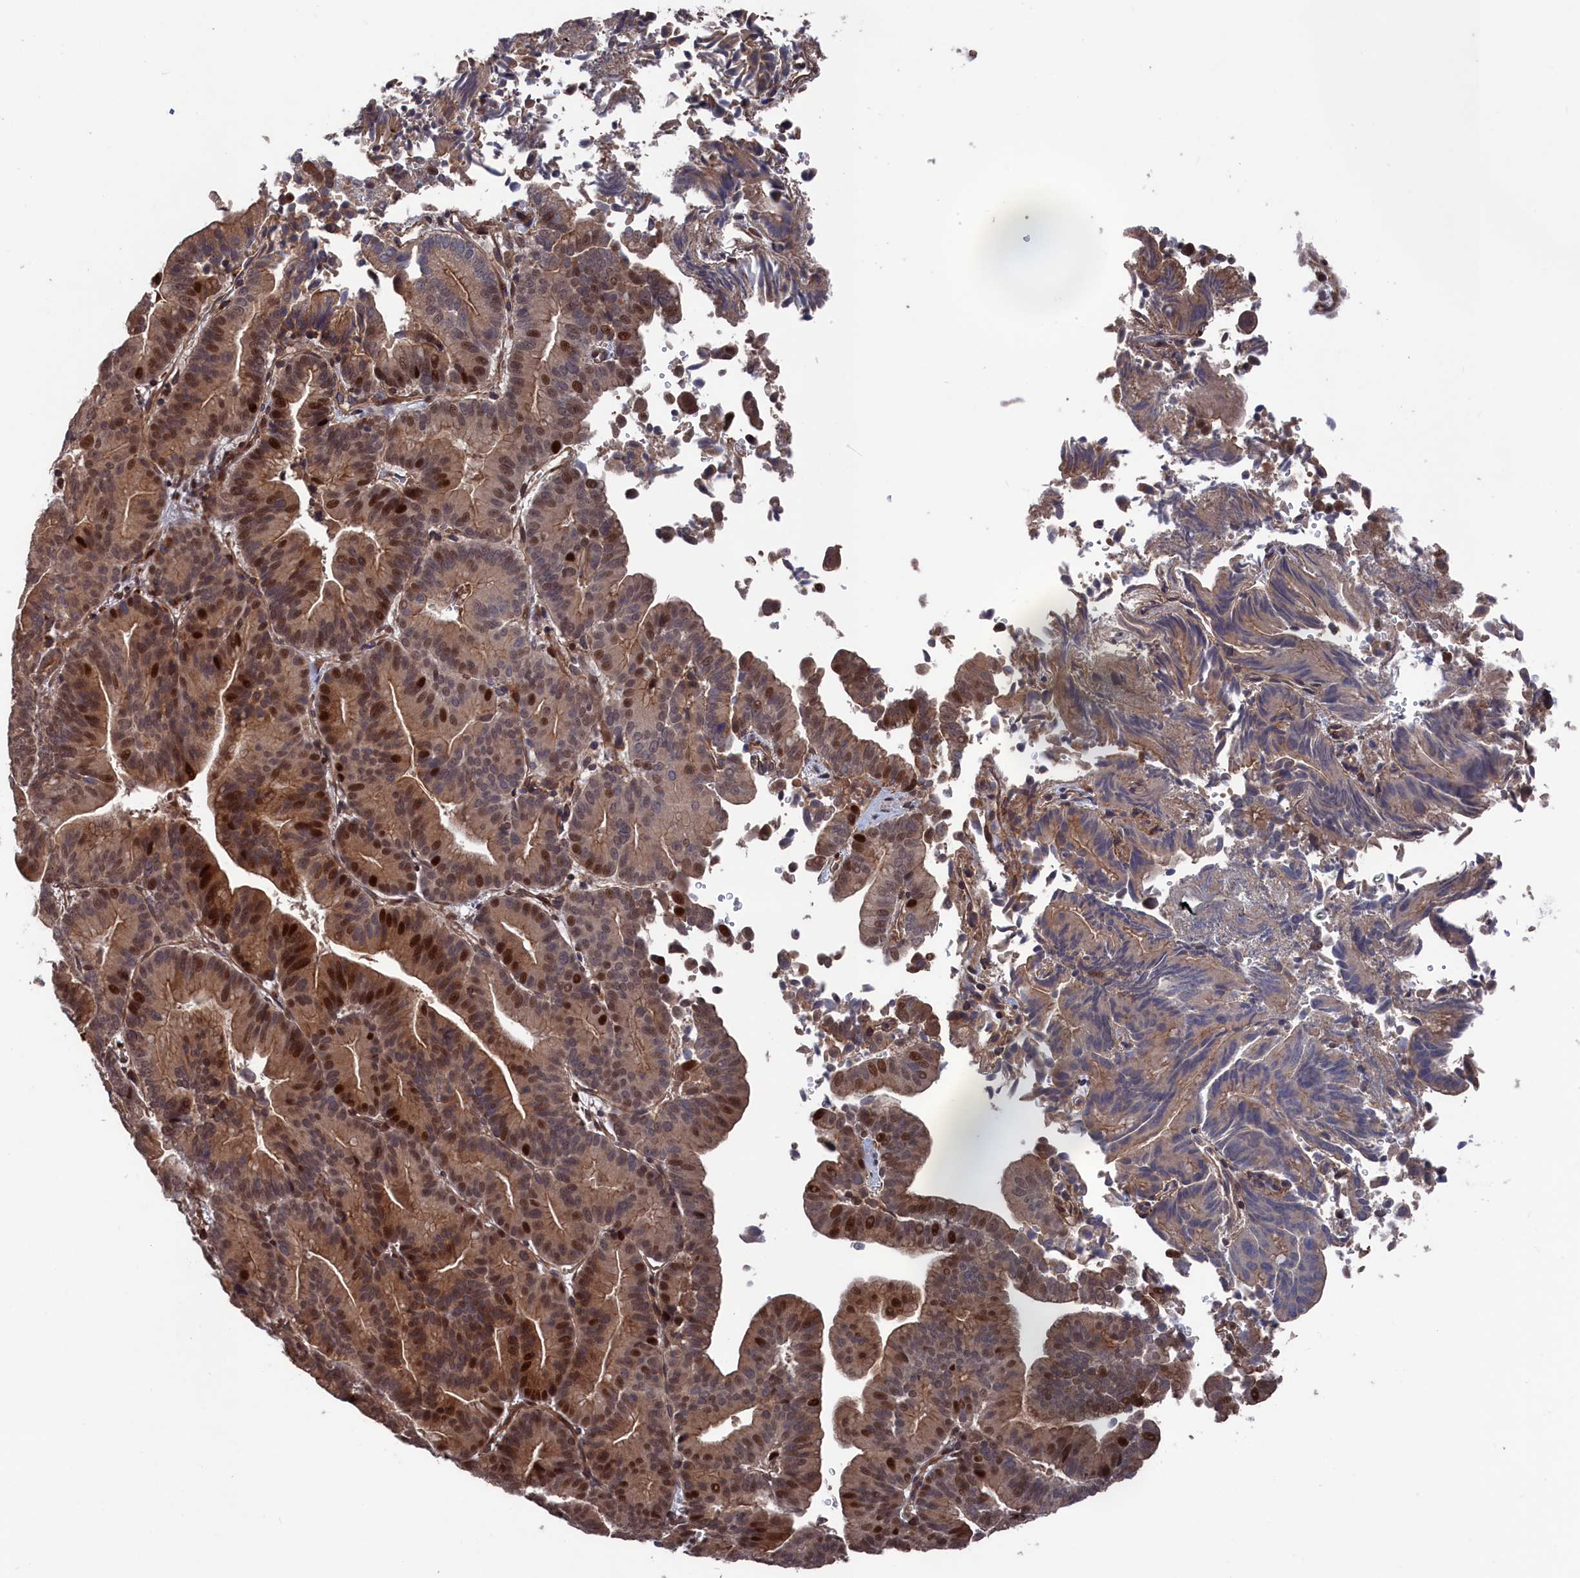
{"staining": {"intensity": "moderate", "quantity": "25%-75%", "location": "cytoplasmic/membranous,nuclear"}, "tissue": "liver cancer", "cell_type": "Tumor cells", "image_type": "cancer", "snomed": [{"axis": "morphology", "description": "Cholangiocarcinoma"}, {"axis": "topography", "description": "Liver"}], "caption": "A brown stain shows moderate cytoplasmic/membranous and nuclear expression of a protein in cholangiocarcinoma (liver) tumor cells.", "gene": "PLA2G15", "patient": {"sex": "female", "age": 75}}